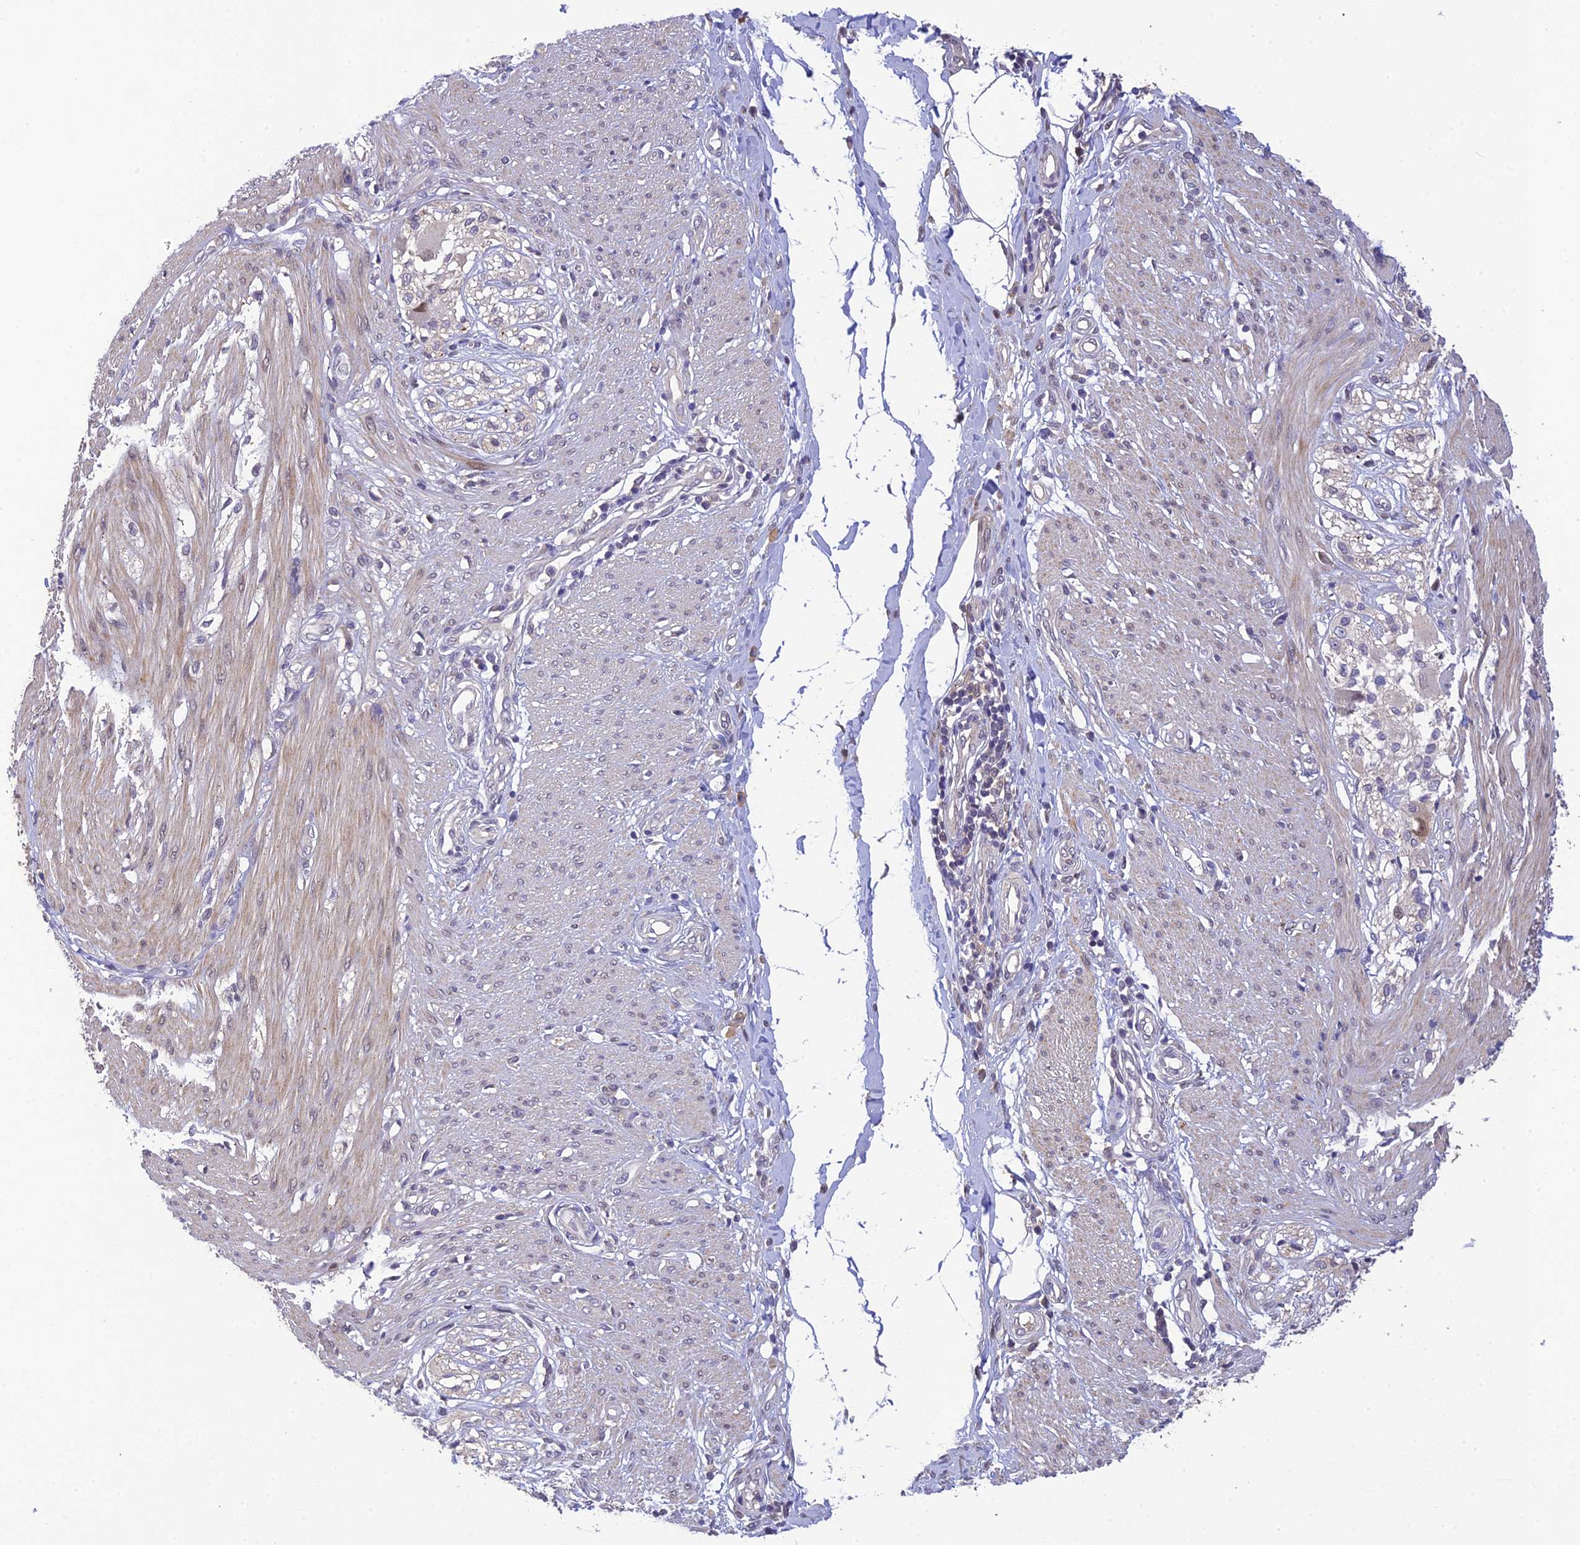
{"staining": {"intensity": "moderate", "quantity": "<25%", "location": "cytoplasmic/membranous"}, "tissue": "smooth muscle", "cell_type": "Smooth muscle cells", "image_type": "normal", "snomed": [{"axis": "morphology", "description": "Normal tissue, NOS"}, {"axis": "morphology", "description": "Adenocarcinoma, NOS"}, {"axis": "topography", "description": "Colon"}, {"axis": "topography", "description": "Peripheral nerve tissue"}], "caption": "IHC image of benign human smooth muscle stained for a protein (brown), which shows low levels of moderate cytoplasmic/membranous positivity in approximately <25% of smooth muscle cells.", "gene": "BMT2", "patient": {"sex": "male", "age": 14}}